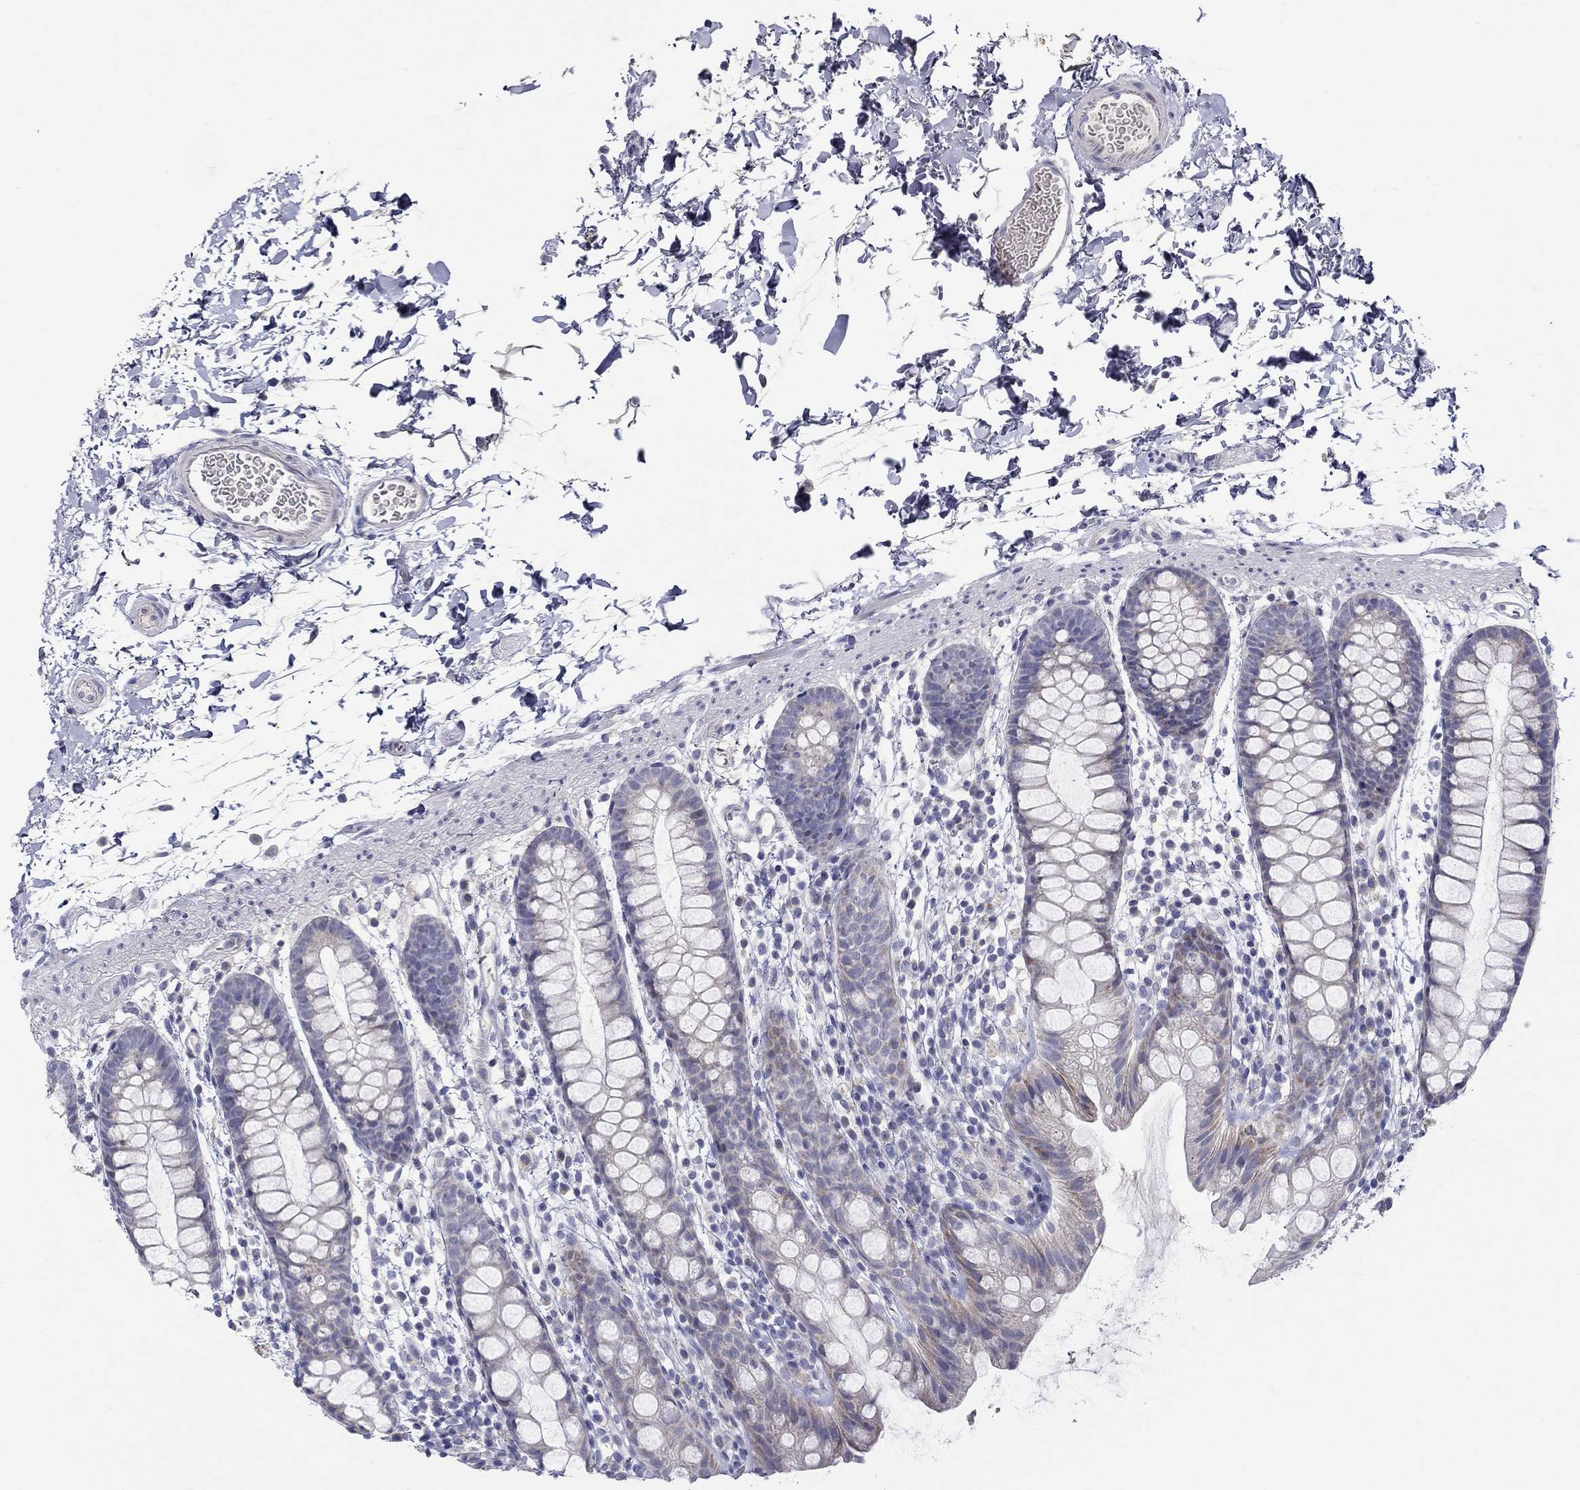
{"staining": {"intensity": "moderate", "quantity": "25%-75%", "location": "cytoplasmic/membranous"}, "tissue": "rectum", "cell_type": "Glandular cells", "image_type": "normal", "snomed": [{"axis": "morphology", "description": "Normal tissue, NOS"}, {"axis": "topography", "description": "Rectum"}], "caption": "Unremarkable rectum displays moderate cytoplasmic/membranous staining in approximately 25%-75% of glandular cells Immunohistochemistry stains the protein of interest in brown and the nuclei are stained blue..", "gene": "HMX2", "patient": {"sex": "male", "age": 57}}